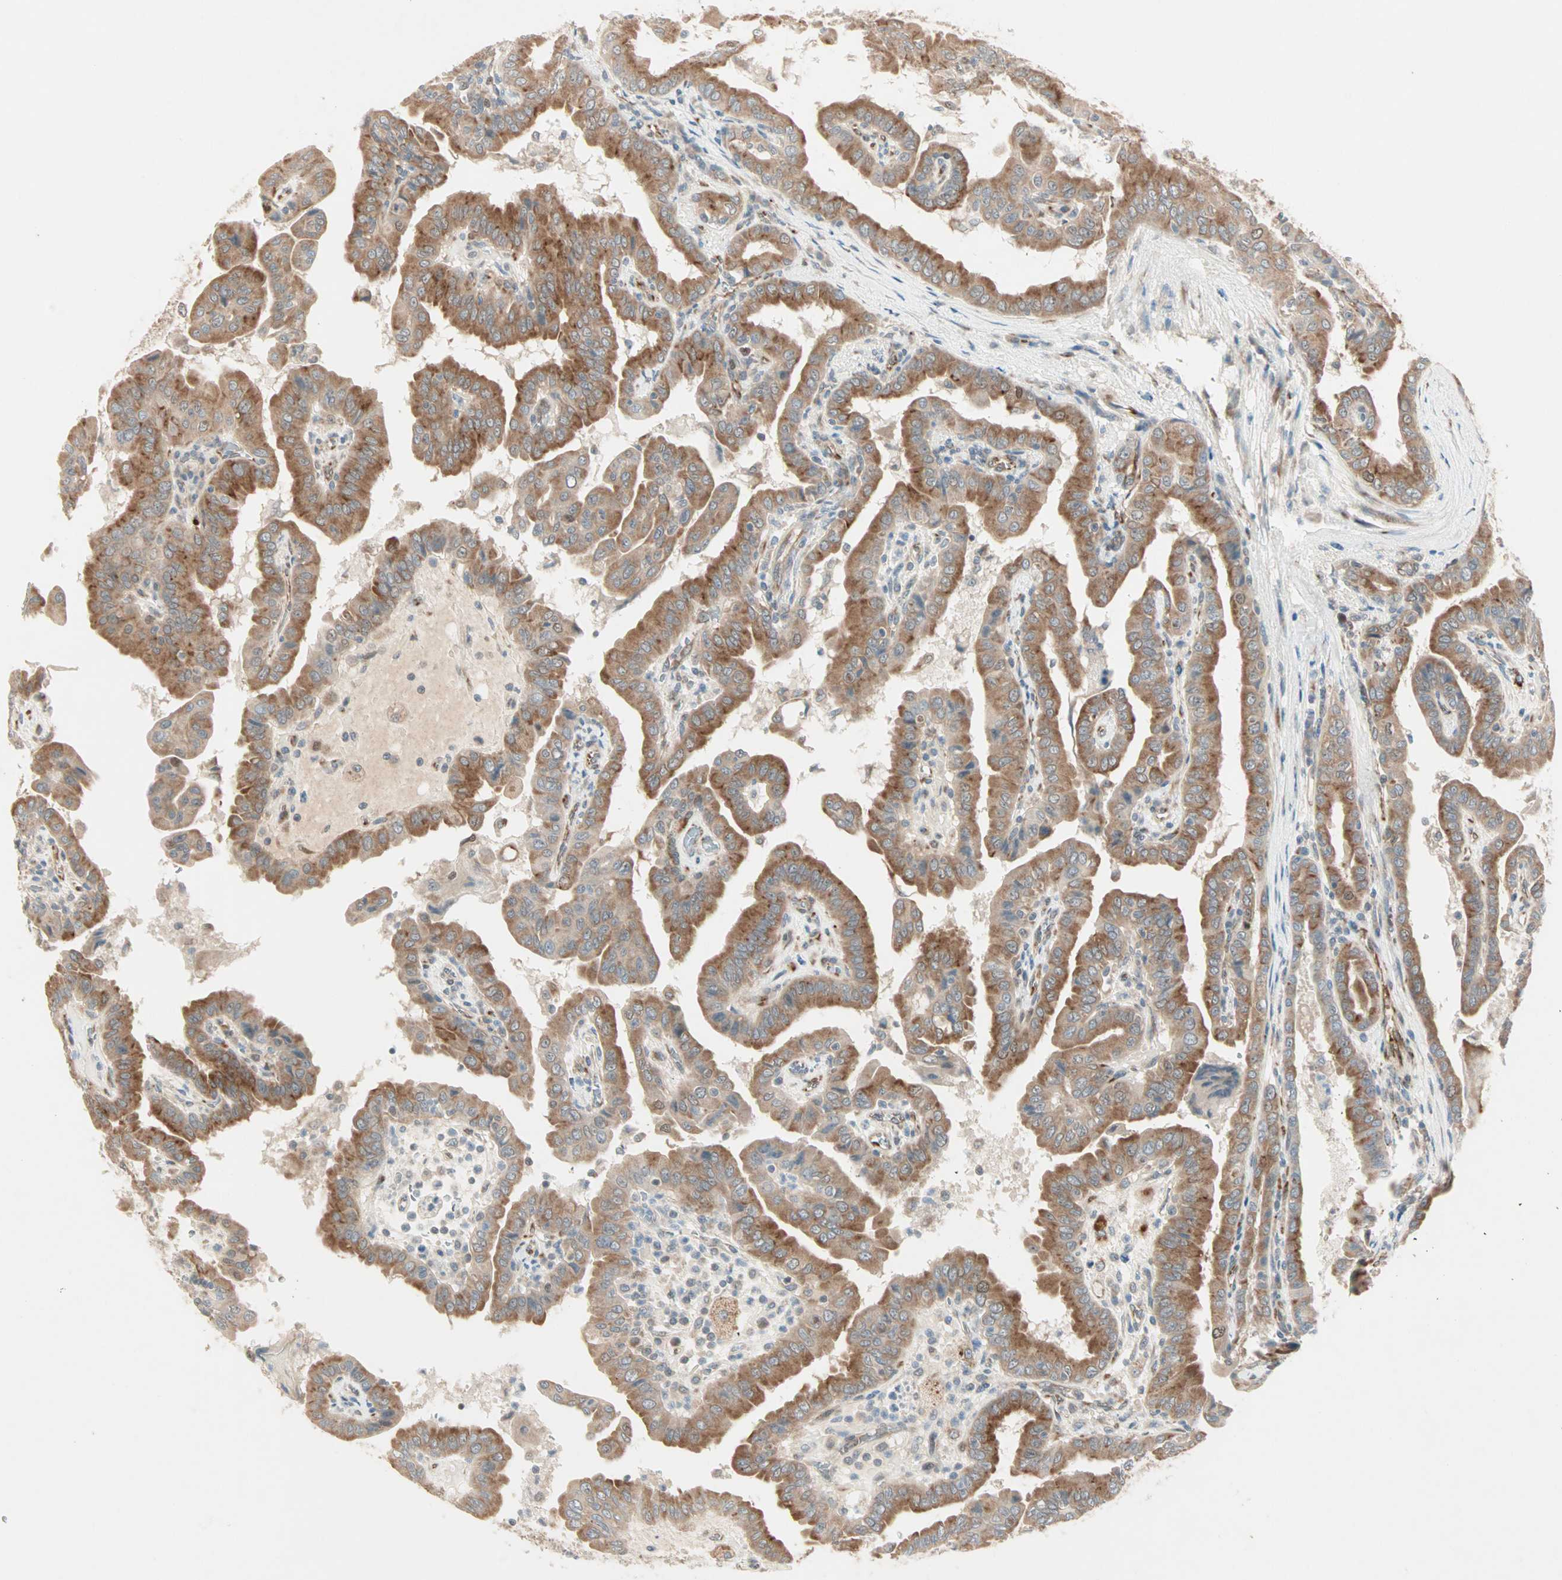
{"staining": {"intensity": "moderate", "quantity": ">75%", "location": "cytoplasmic/membranous"}, "tissue": "thyroid cancer", "cell_type": "Tumor cells", "image_type": "cancer", "snomed": [{"axis": "morphology", "description": "Papillary adenocarcinoma, NOS"}, {"axis": "topography", "description": "Thyroid gland"}], "caption": "An image of human thyroid cancer stained for a protein shows moderate cytoplasmic/membranous brown staining in tumor cells. Ihc stains the protein of interest in brown and the nuclei are stained blue.", "gene": "ZNF37A", "patient": {"sex": "male", "age": 33}}